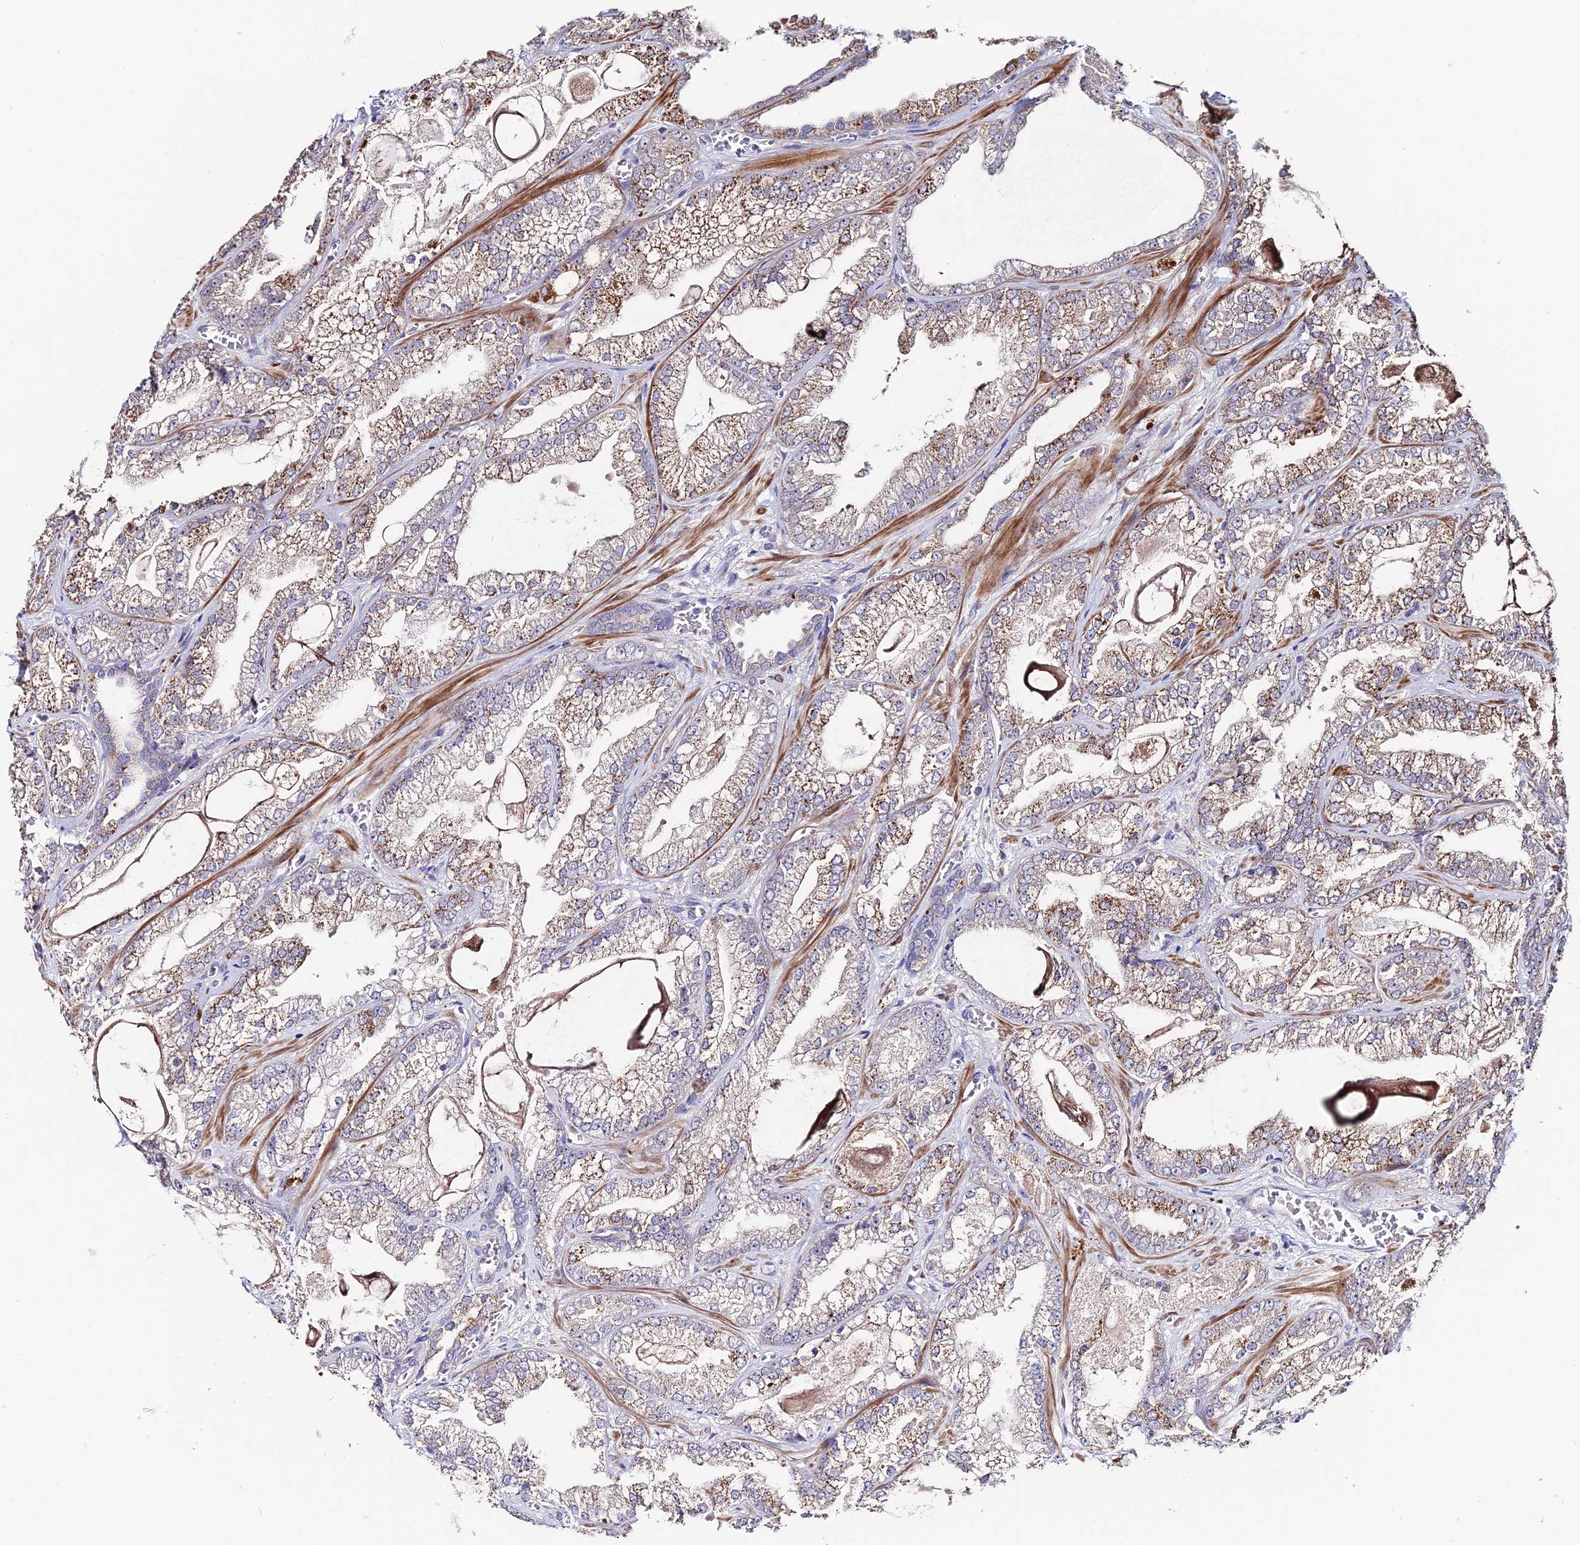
{"staining": {"intensity": "weak", "quantity": ">75%", "location": "cytoplasmic/membranous"}, "tissue": "prostate cancer", "cell_type": "Tumor cells", "image_type": "cancer", "snomed": [{"axis": "morphology", "description": "Adenocarcinoma, Low grade"}, {"axis": "topography", "description": "Prostate"}], "caption": "Tumor cells reveal low levels of weak cytoplasmic/membranous staining in about >75% of cells in prostate adenocarcinoma (low-grade).", "gene": "ACTR5", "patient": {"sex": "male", "age": 57}}